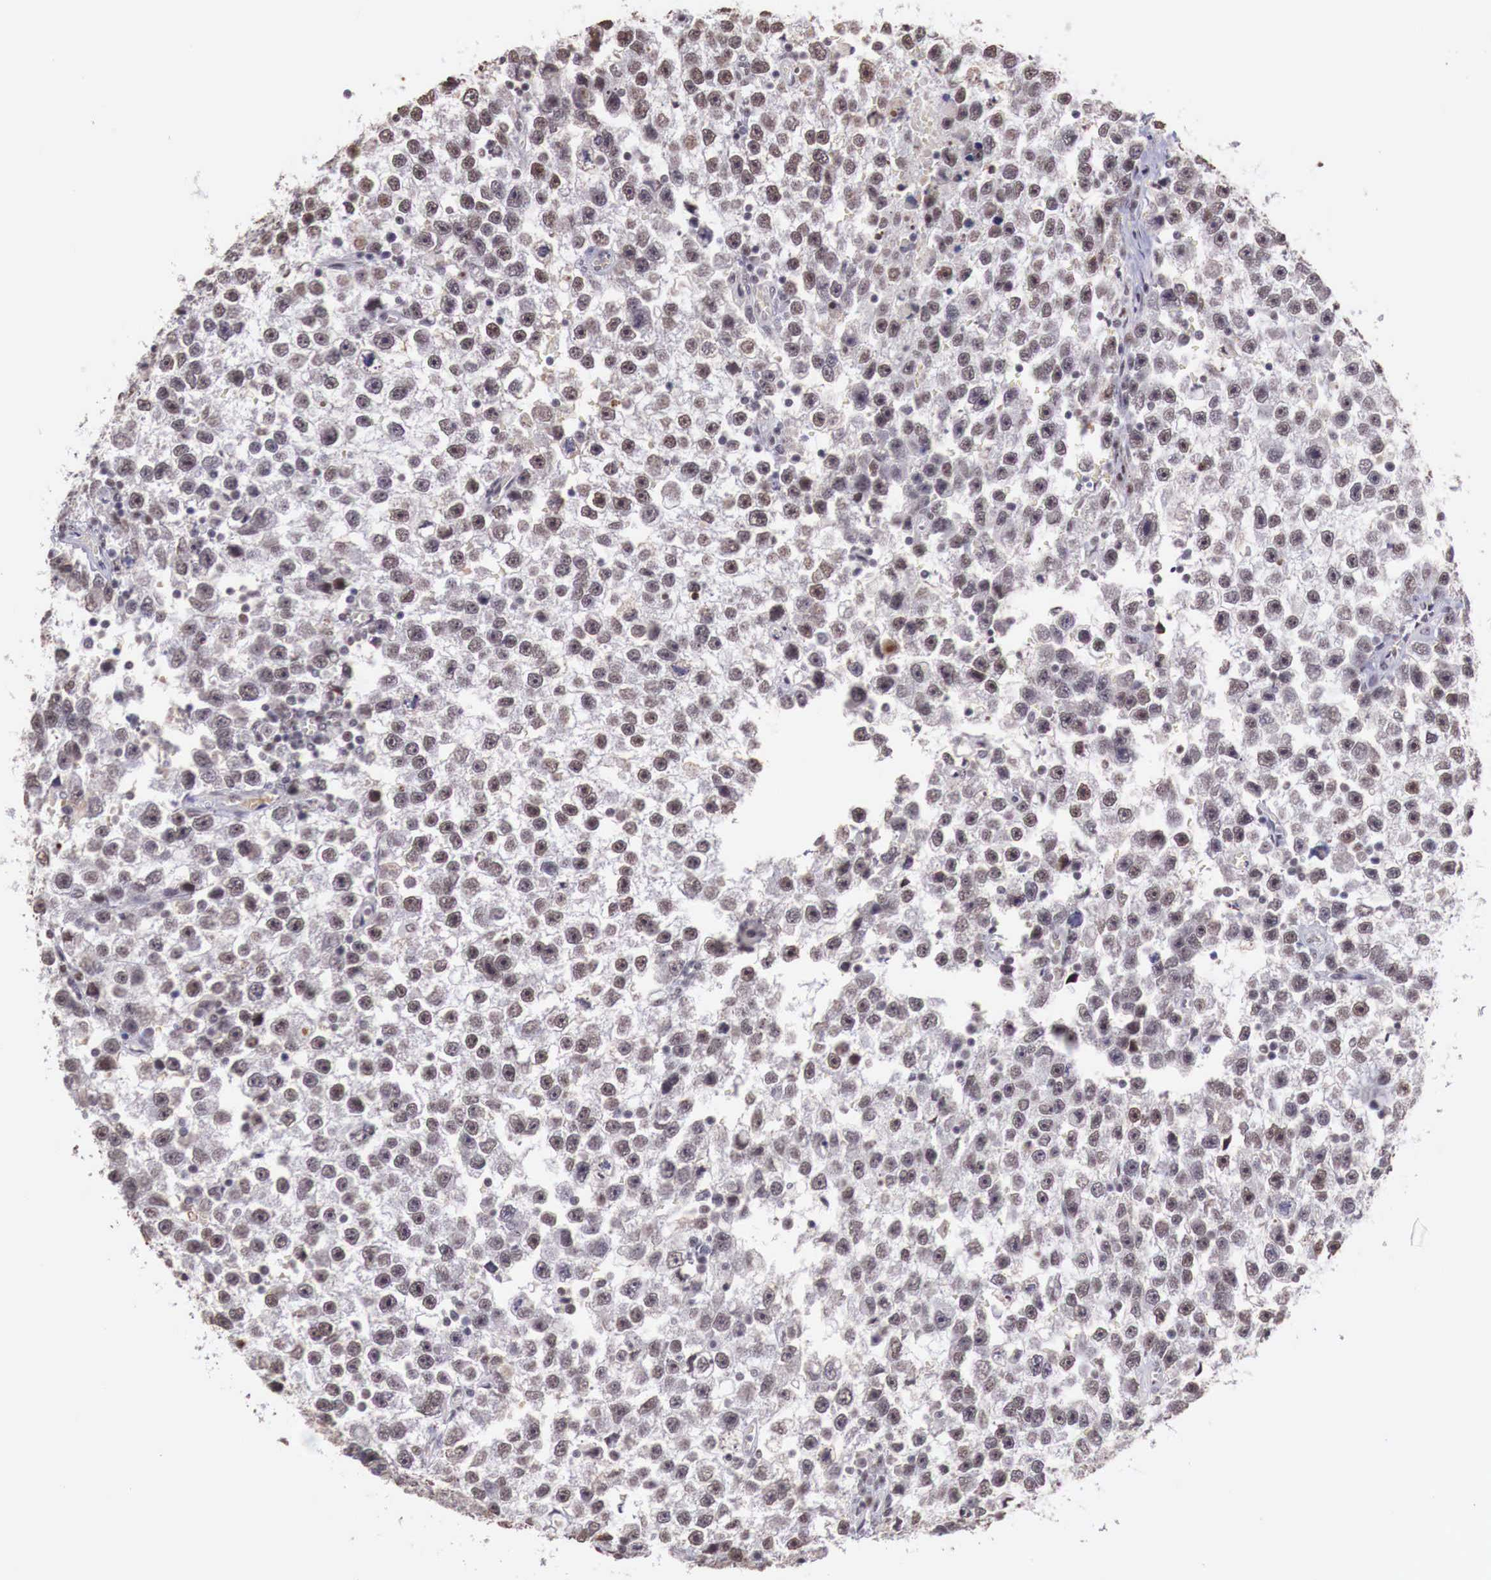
{"staining": {"intensity": "moderate", "quantity": "25%-75%", "location": "nuclear"}, "tissue": "testis cancer", "cell_type": "Tumor cells", "image_type": "cancer", "snomed": [{"axis": "morphology", "description": "Seminoma, NOS"}, {"axis": "topography", "description": "Testis"}], "caption": "Immunohistochemistry image of neoplastic tissue: human seminoma (testis) stained using immunohistochemistry exhibits medium levels of moderate protein expression localized specifically in the nuclear of tumor cells, appearing as a nuclear brown color.", "gene": "FOXP2", "patient": {"sex": "male", "age": 33}}